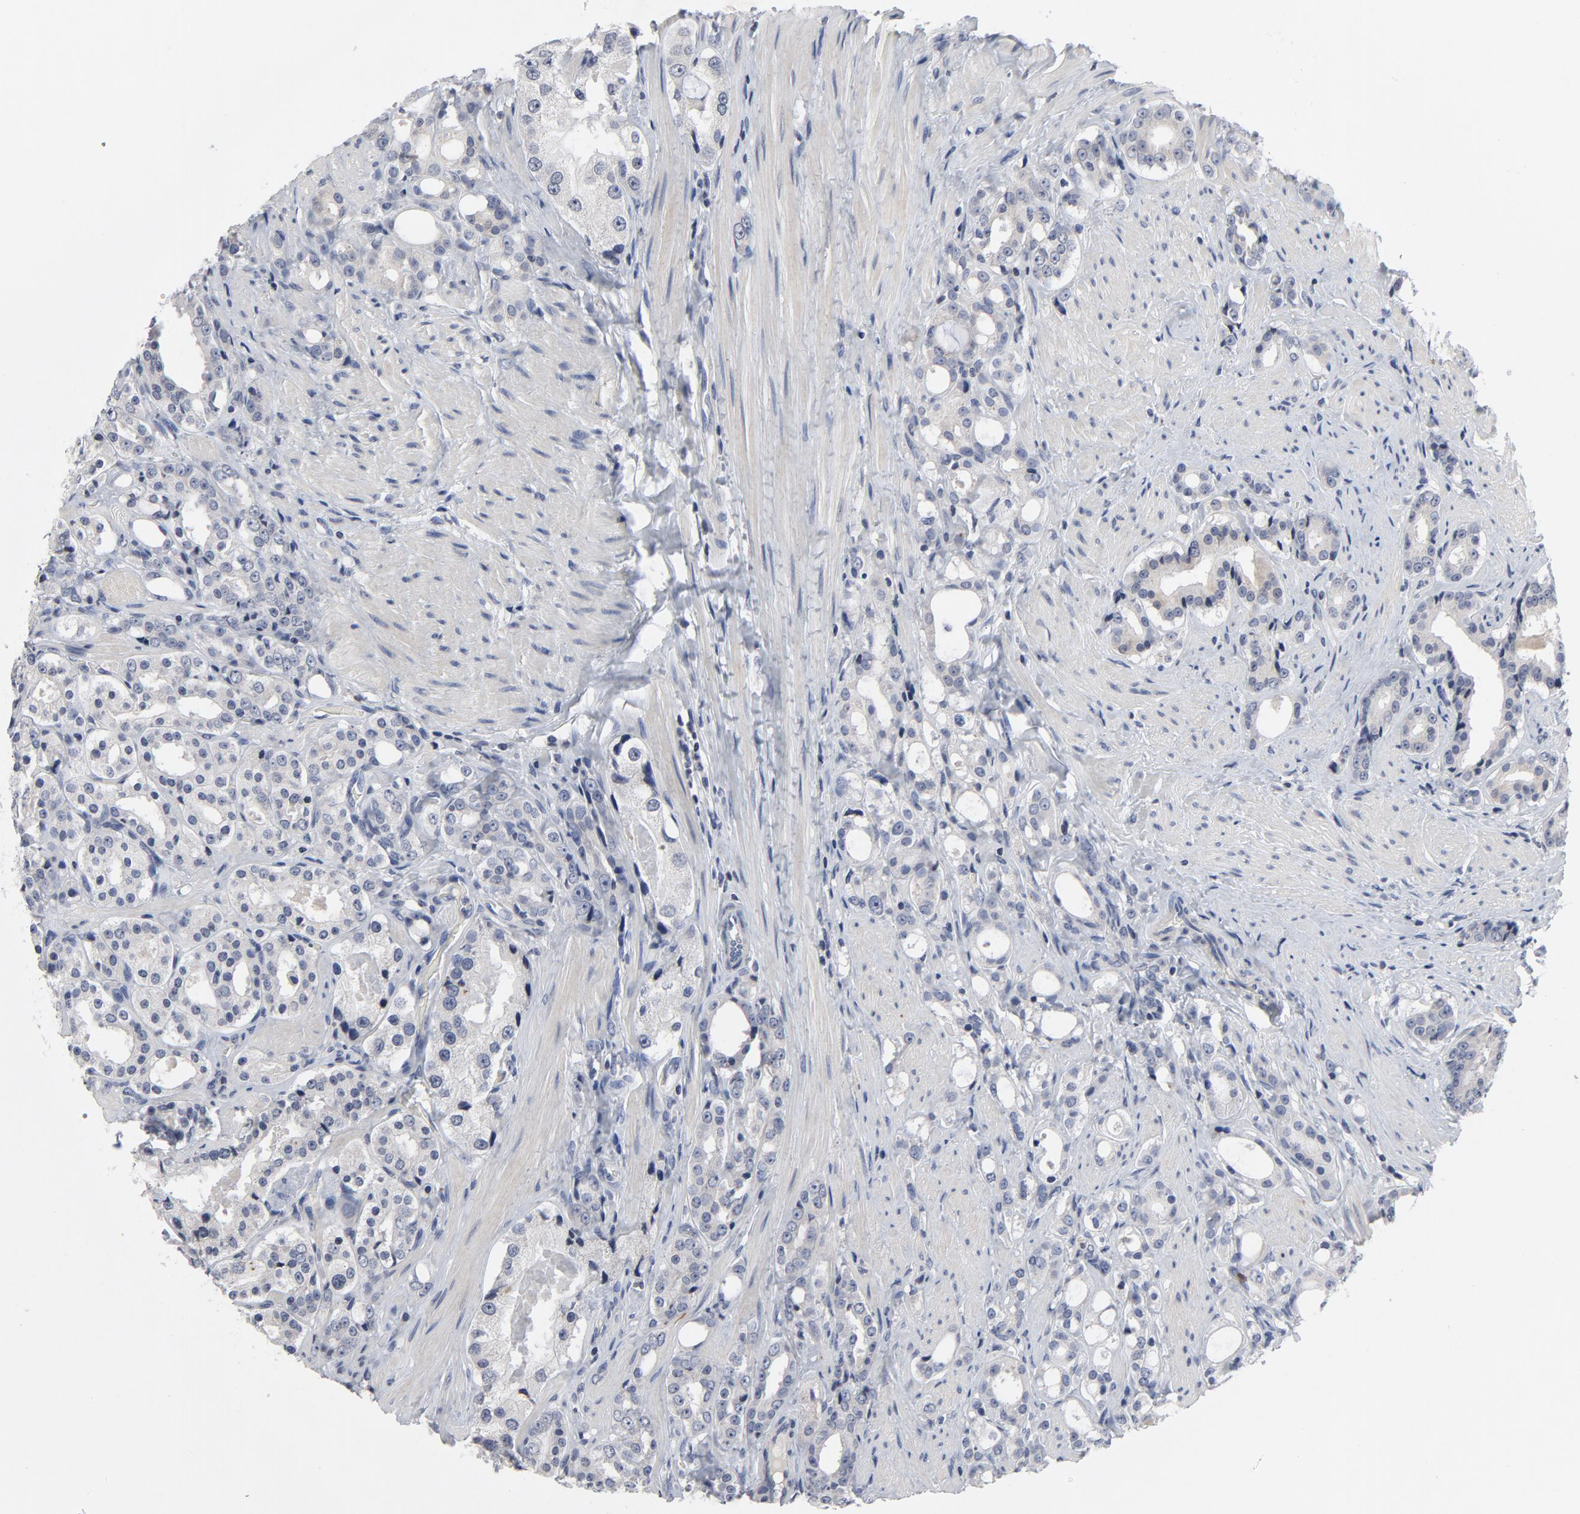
{"staining": {"intensity": "weak", "quantity": "<25%", "location": "cytoplasmic/membranous"}, "tissue": "prostate cancer", "cell_type": "Tumor cells", "image_type": "cancer", "snomed": [{"axis": "morphology", "description": "Adenocarcinoma, Medium grade"}, {"axis": "topography", "description": "Prostate"}], "caption": "IHC of medium-grade adenocarcinoma (prostate) demonstrates no positivity in tumor cells.", "gene": "TCL1A", "patient": {"sex": "male", "age": 60}}